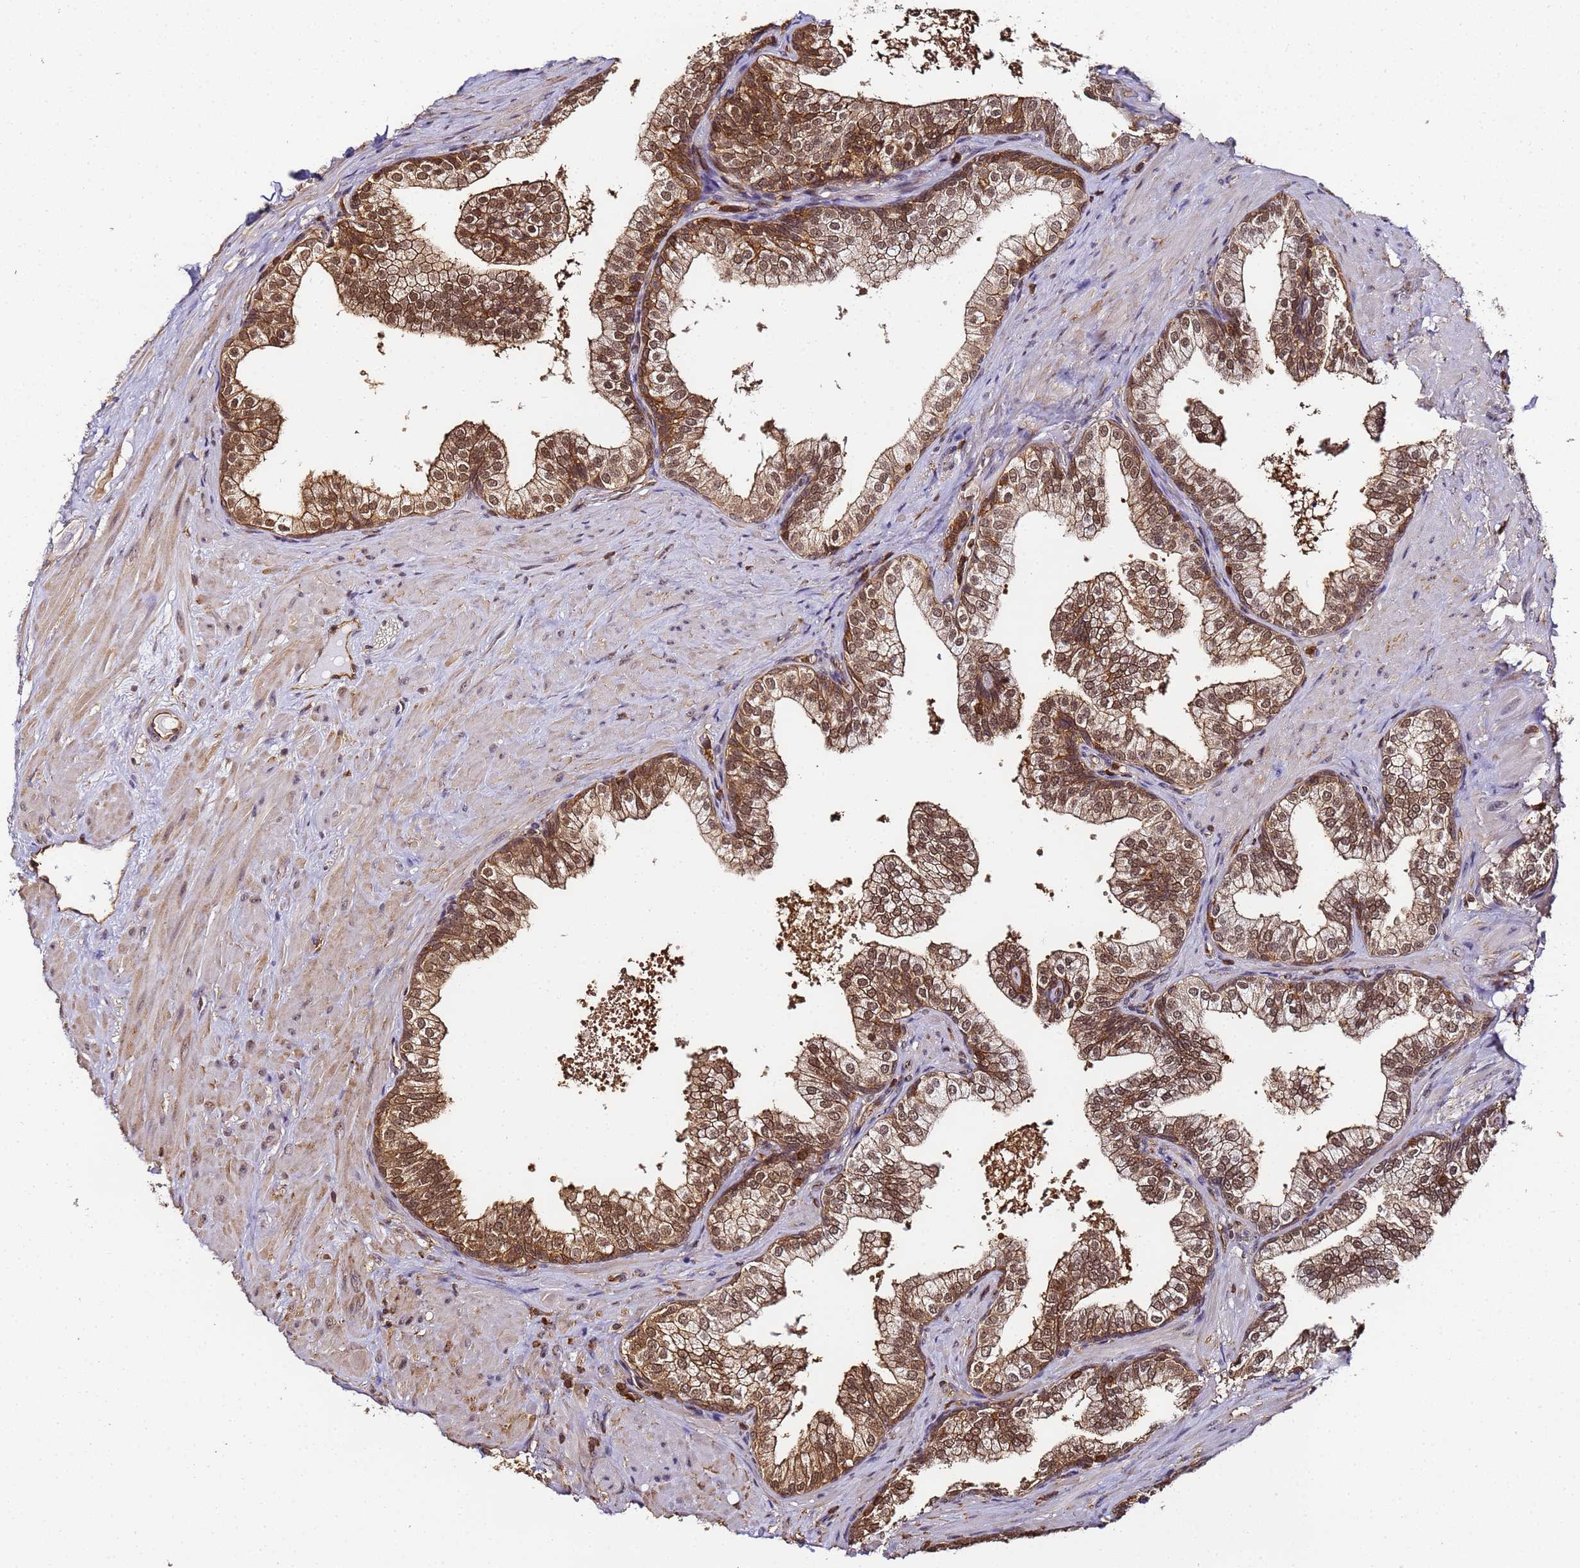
{"staining": {"intensity": "strong", "quantity": ">75%", "location": "cytoplasmic/membranous,nuclear"}, "tissue": "prostate", "cell_type": "Glandular cells", "image_type": "normal", "snomed": [{"axis": "morphology", "description": "Normal tissue, NOS"}, {"axis": "topography", "description": "Prostate"}], "caption": "The image reveals immunohistochemical staining of normal prostate. There is strong cytoplasmic/membranous,nuclear positivity is seen in about >75% of glandular cells.", "gene": "PPP4C", "patient": {"sex": "male", "age": 60}}